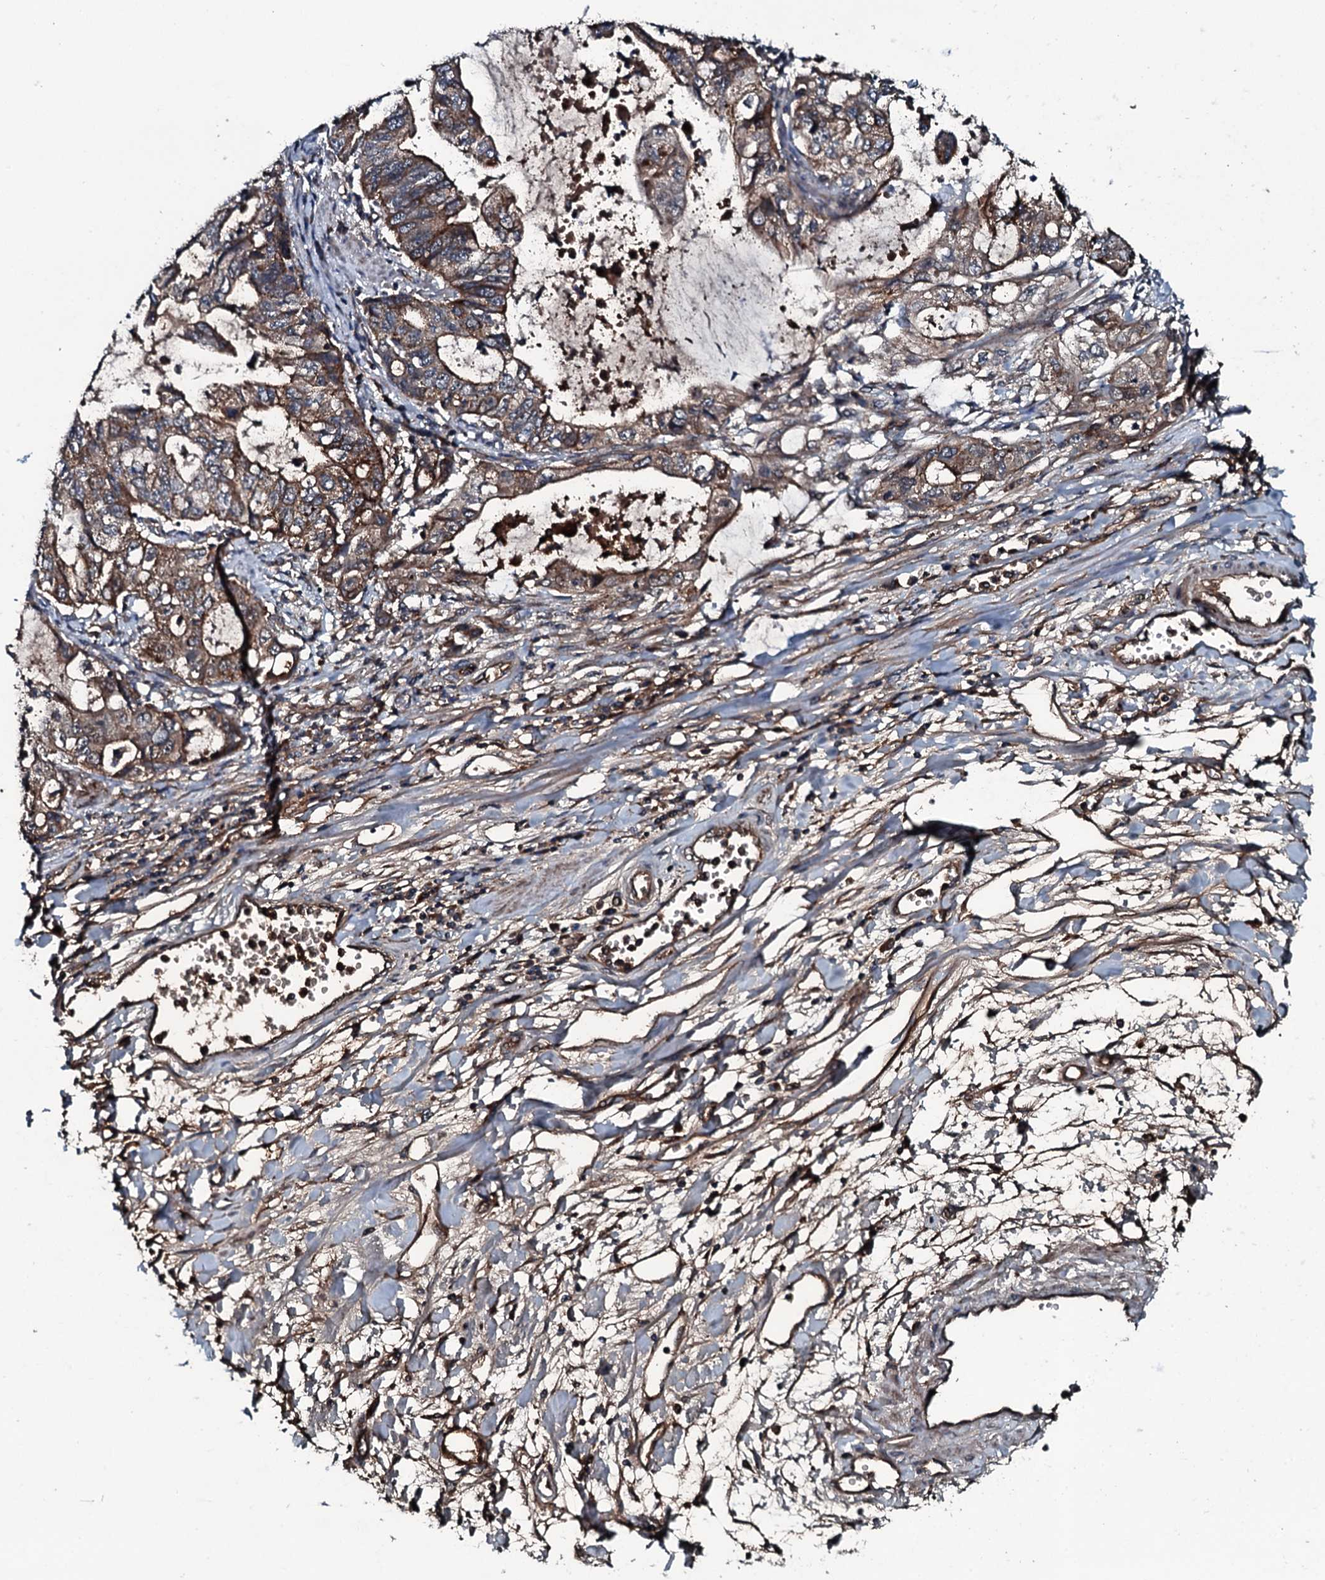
{"staining": {"intensity": "moderate", "quantity": ">75%", "location": "cytoplasmic/membranous"}, "tissue": "stomach cancer", "cell_type": "Tumor cells", "image_type": "cancer", "snomed": [{"axis": "morphology", "description": "Adenocarcinoma, NOS"}, {"axis": "topography", "description": "Stomach, upper"}], "caption": "This is an image of immunohistochemistry (IHC) staining of stomach cancer (adenocarcinoma), which shows moderate positivity in the cytoplasmic/membranous of tumor cells.", "gene": "TRIM7", "patient": {"sex": "female", "age": 52}}